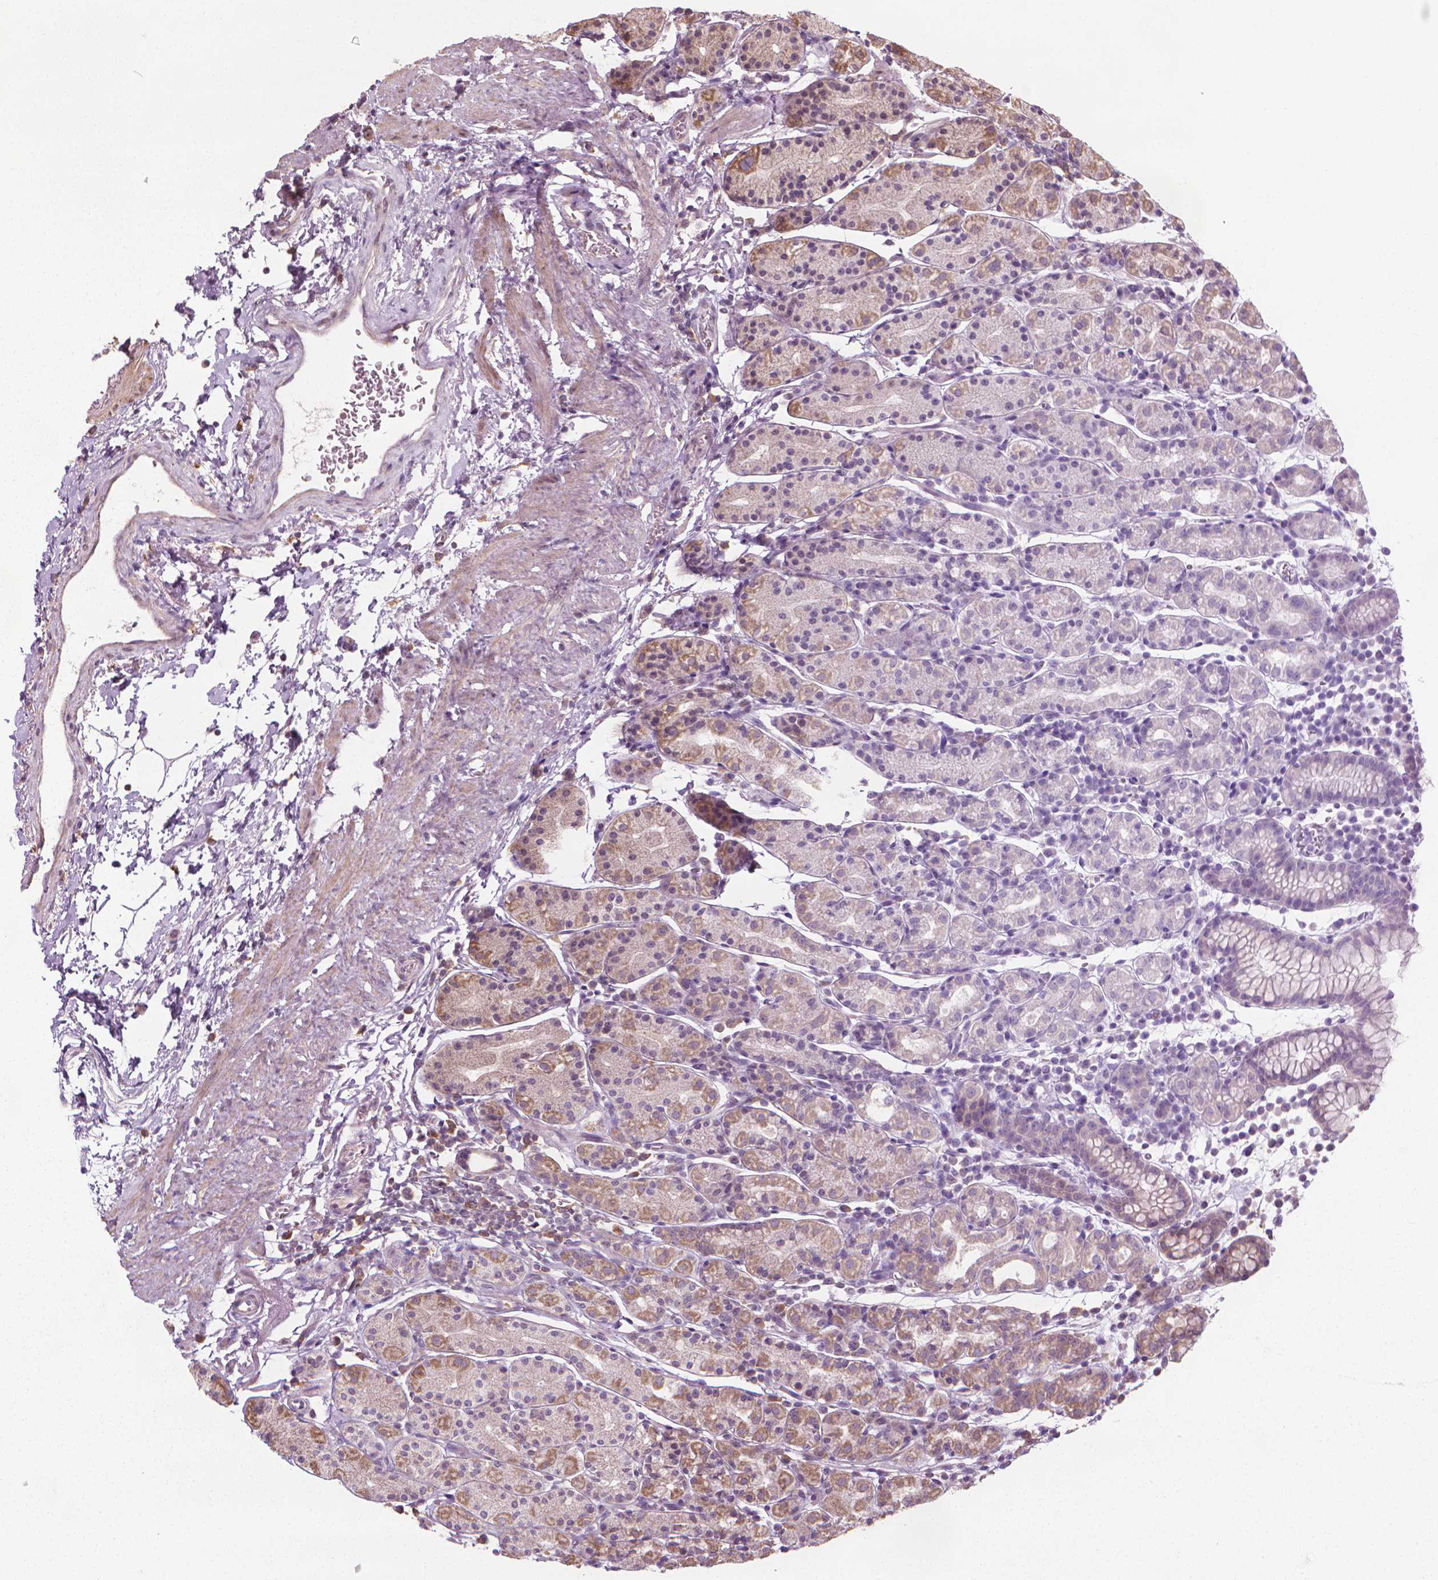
{"staining": {"intensity": "weak", "quantity": ">75%", "location": "cytoplasmic/membranous"}, "tissue": "stomach", "cell_type": "Glandular cells", "image_type": "normal", "snomed": [{"axis": "morphology", "description": "Normal tissue, NOS"}, {"axis": "topography", "description": "Stomach, upper"}, {"axis": "topography", "description": "Stomach"}], "caption": "A photomicrograph of stomach stained for a protein demonstrates weak cytoplasmic/membranous brown staining in glandular cells. Using DAB (3,3'-diaminobenzidine) (brown) and hematoxylin (blue) stains, captured at high magnification using brightfield microscopy.", "gene": "PRAG1", "patient": {"sex": "male", "age": 62}}